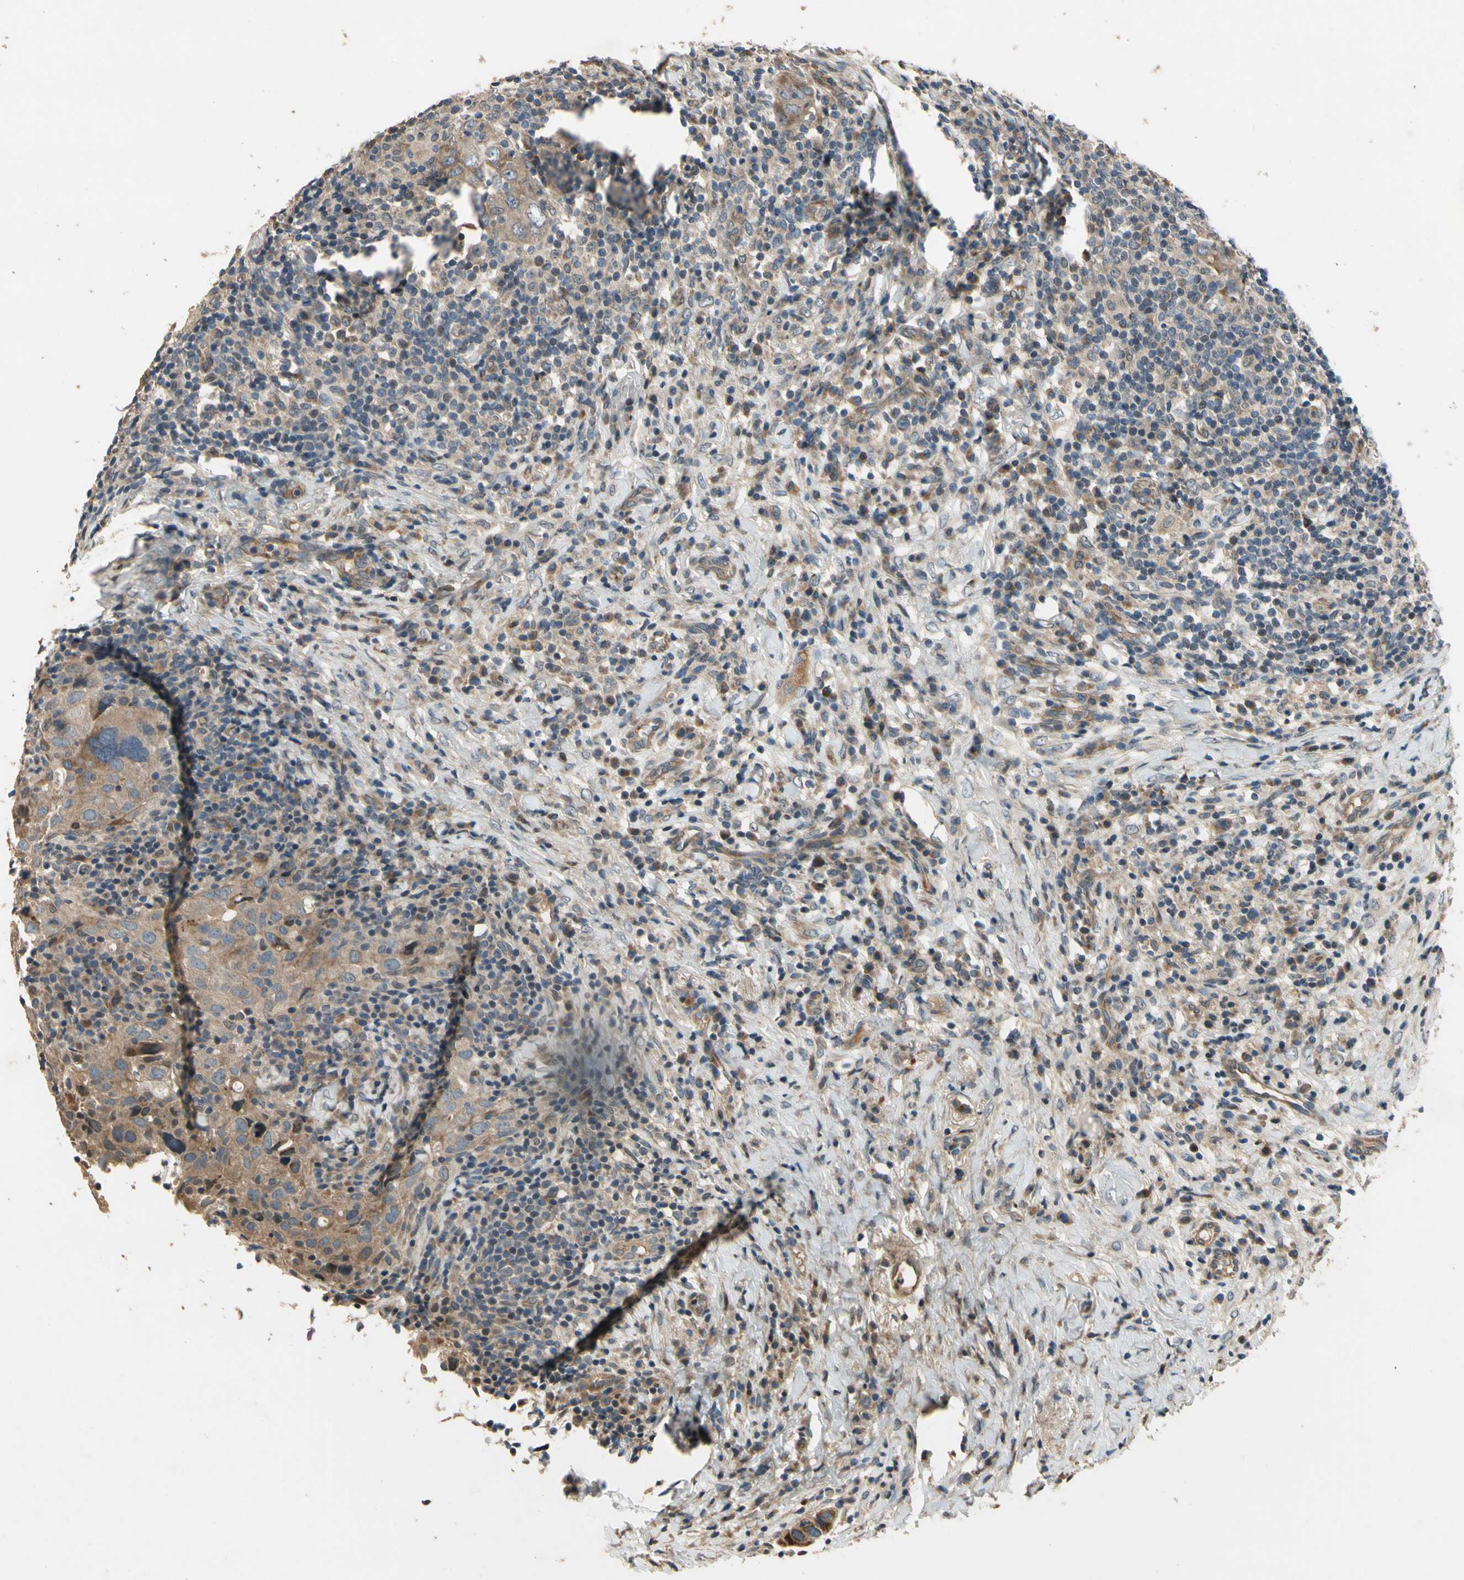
{"staining": {"intensity": "weak", "quantity": ">75%", "location": "cytoplasmic/membranous"}, "tissue": "breast cancer", "cell_type": "Tumor cells", "image_type": "cancer", "snomed": [{"axis": "morphology", "description": "Duct carcinoma"}, {"axis": "topography", "description": "Breast"}], "caption": "Breast cancer was stained to show a protein in brown. There is low levels of weak cytoplasmic/membranous positivity in approximately >75% of tumor cells. Nuclei are stained in blue.", "gene": "ALKBH3", "patient": {"sex": "female", "age": 37}}